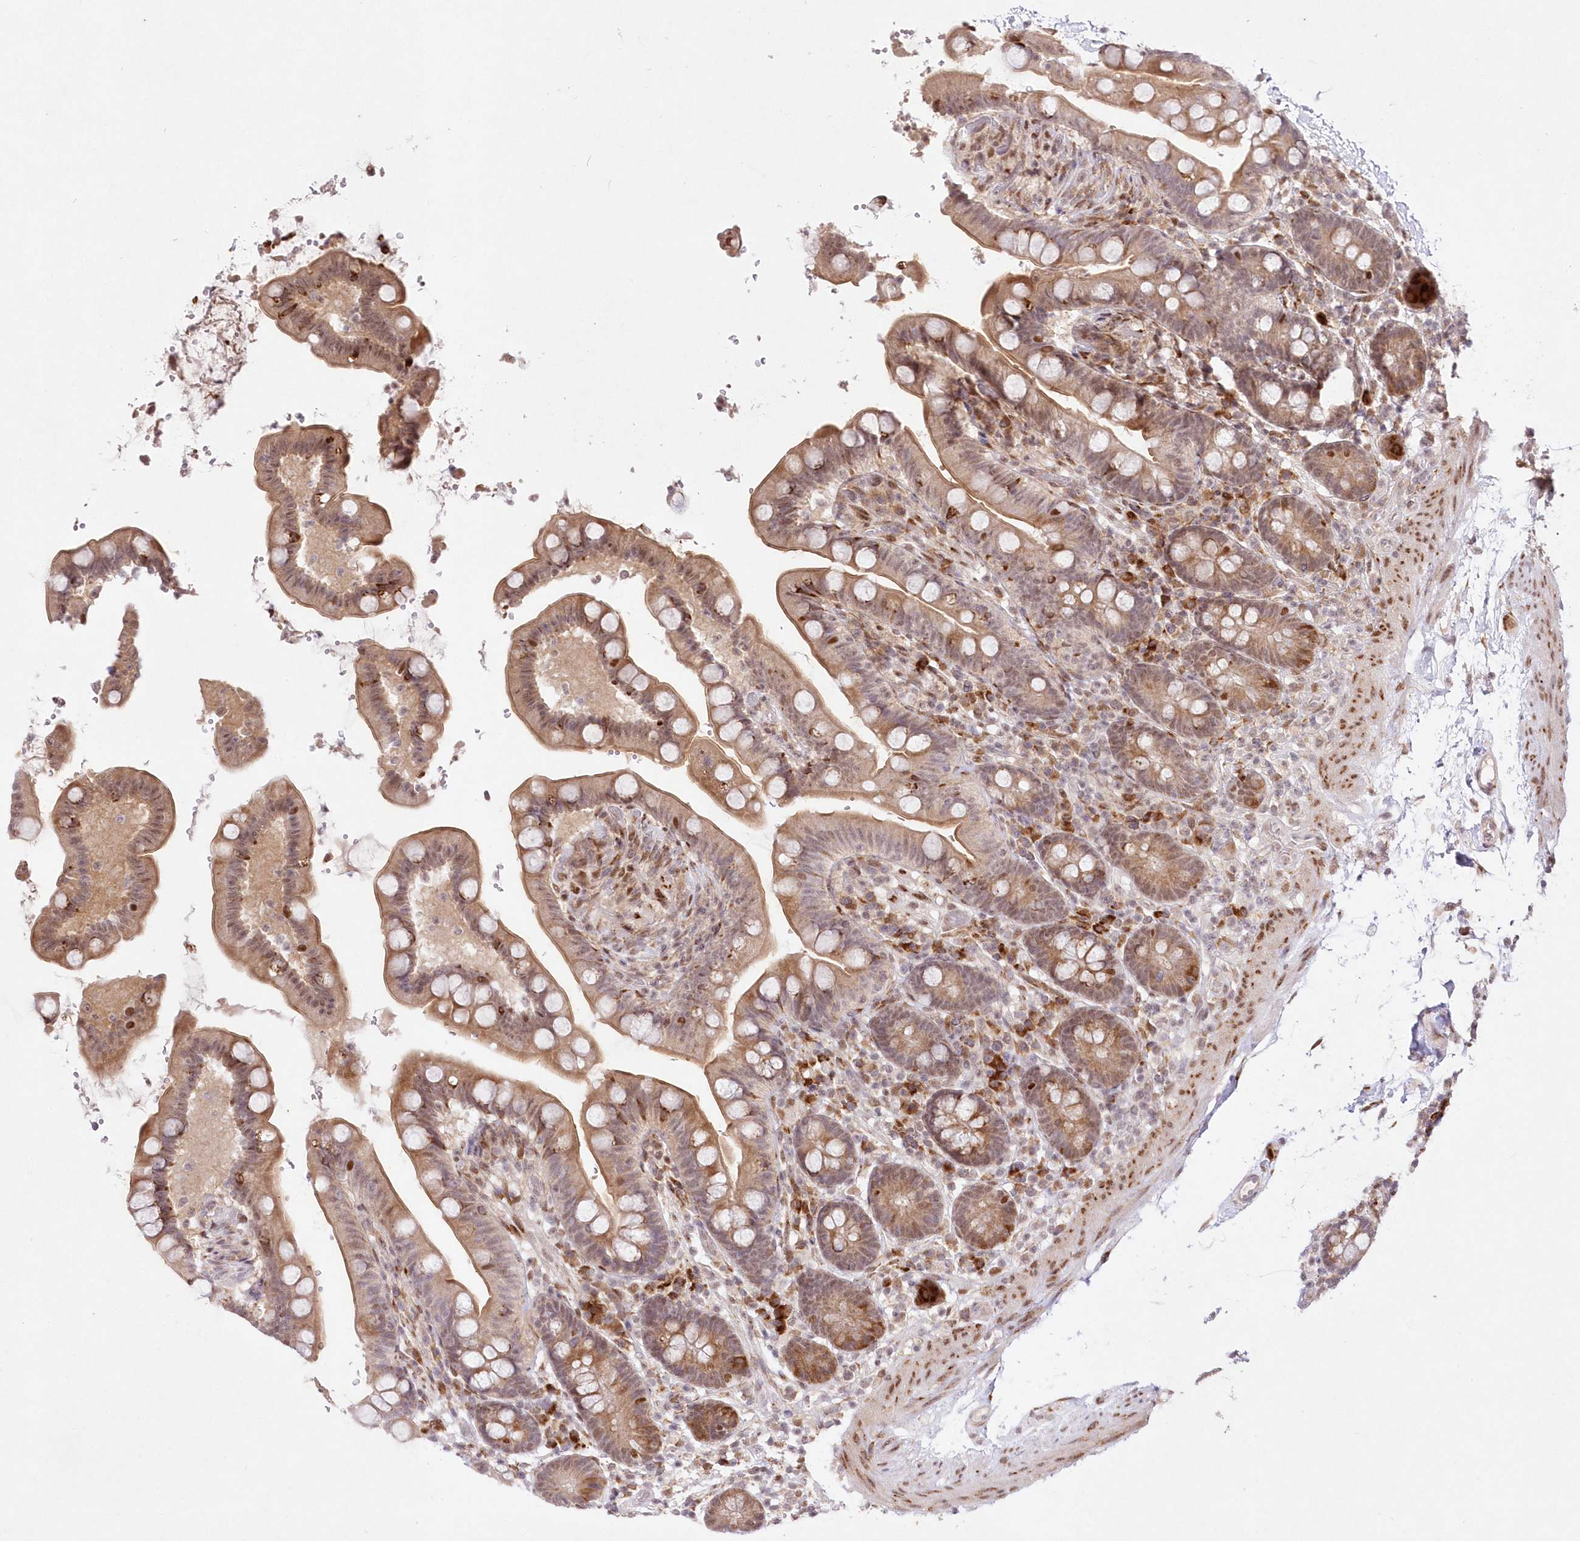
{"staining": {"intensity": "weak", "quantity": "25%-75%", "location": "cytoplasmic/membranous"}, "tissue": "colon", "cell_type": "Endothelial cells", "image_type": "normal", "snomed": [{"axis": "morphology", "description": "Normal tissue, NOS"}, {"axis": "topography", "description": "Smooth muscle"}, {"axis": "topography", "description": "Colon"}], "caption": "Protein staining by IHC demonstrates weak cytoplasmic/membranous positivity in approximately 25%-75% of endothelial cells in unremarkable colon.", "gene": "LDB1", "patient": {"sex": "male", "age": 73}}